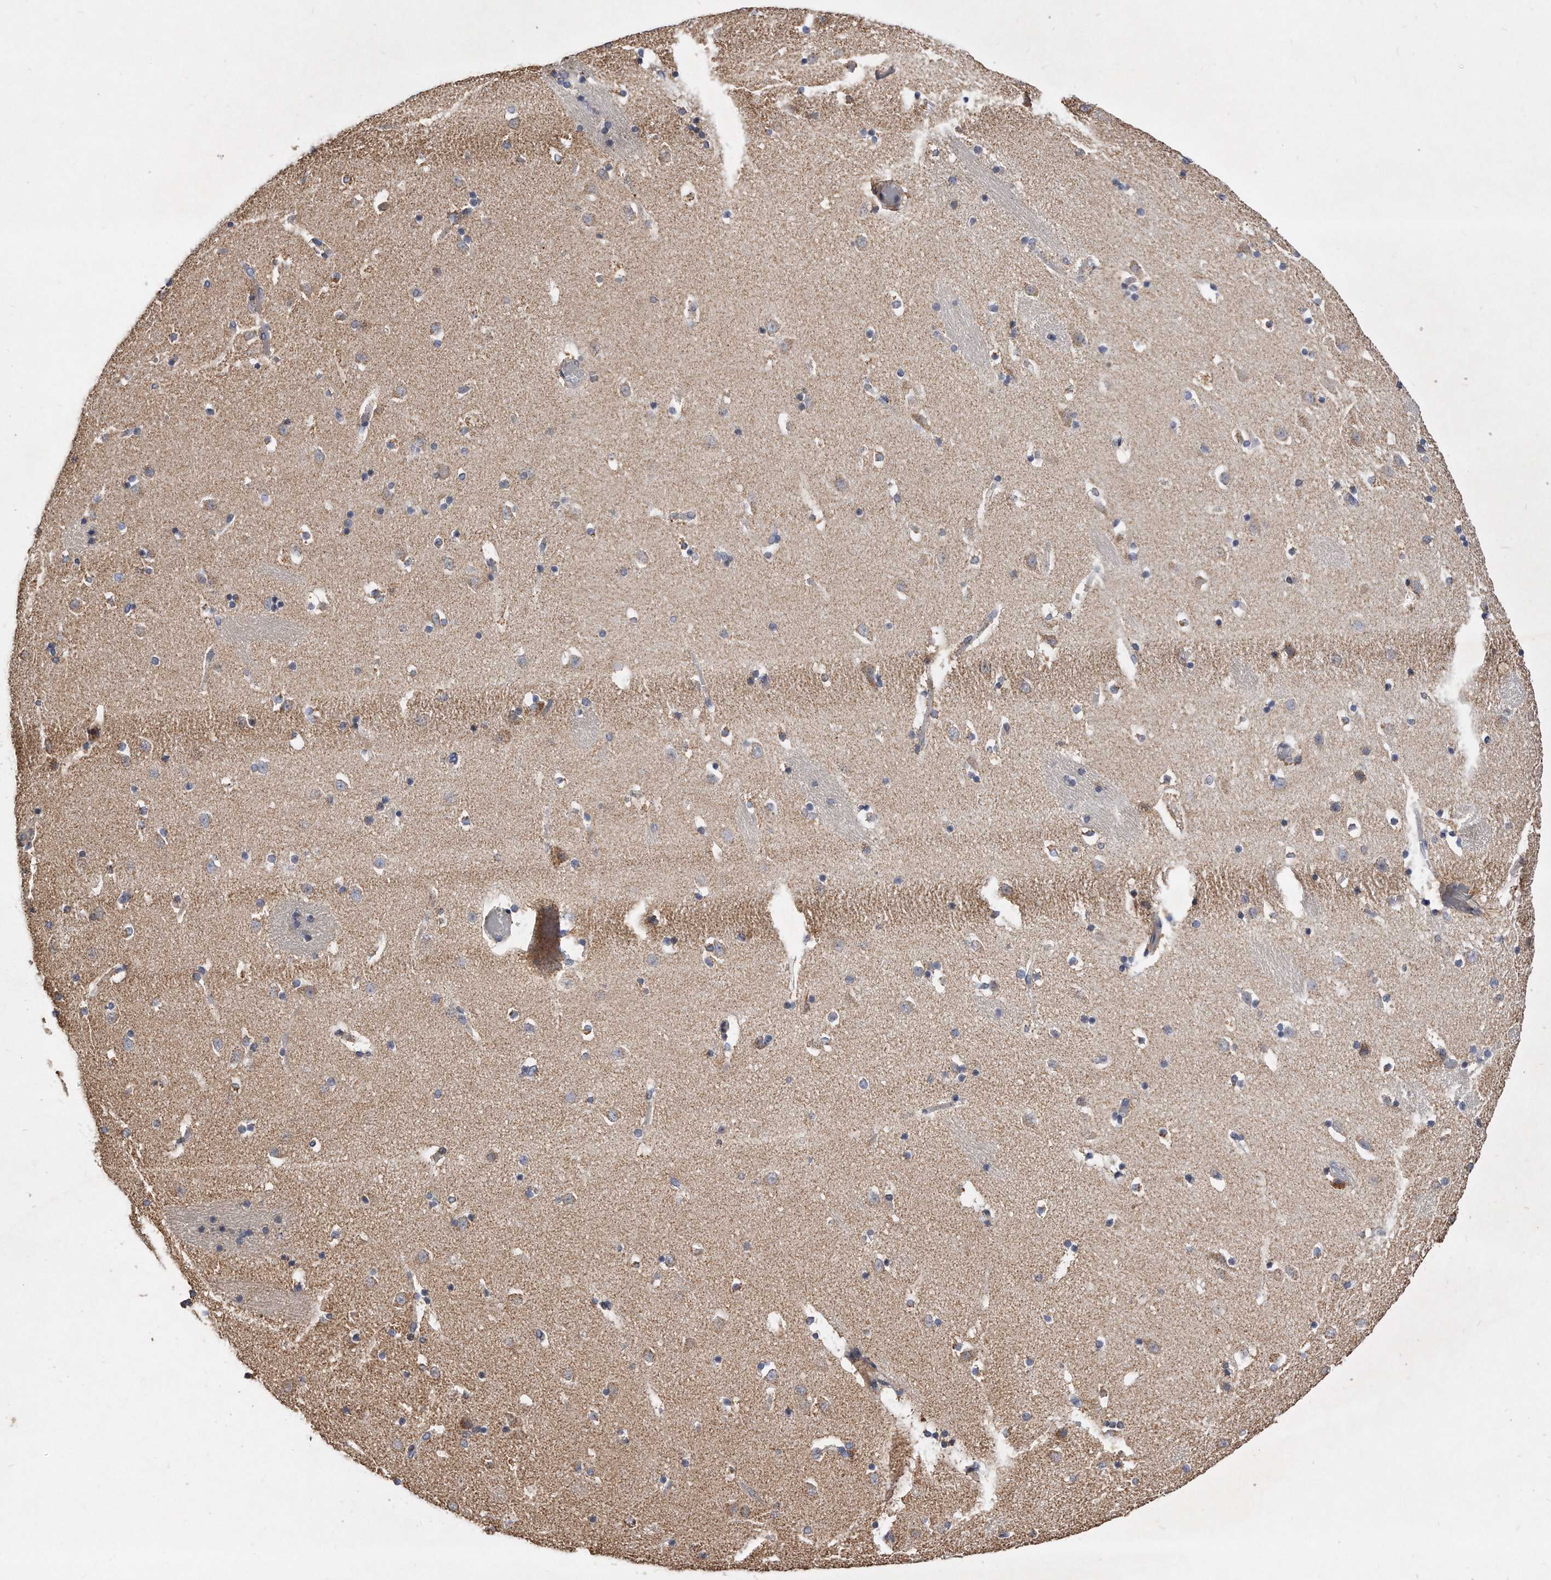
{"staining": {"intensity": "moderate", "quantity": "<25%", "location": "cytoplasmic/membranous"}, "tissue": "caudate", "cell_type": "Glial cells", "image_type": "normal", "snomed": [{"axis": "morphology", "description": "Normal tissue, NOS"}, {"axis": "topography", "description": "Lateral ventricle wall"}], "caption": "Protein staining of benign caudate shows moderate cytoplasmic/membranous staining in approximately <25% of glial cells. (DAB = brown stain, brightfield microscopy at high magnification).", "gene": "PPP5C", "patient": {"sex": "male", "age": 45}}